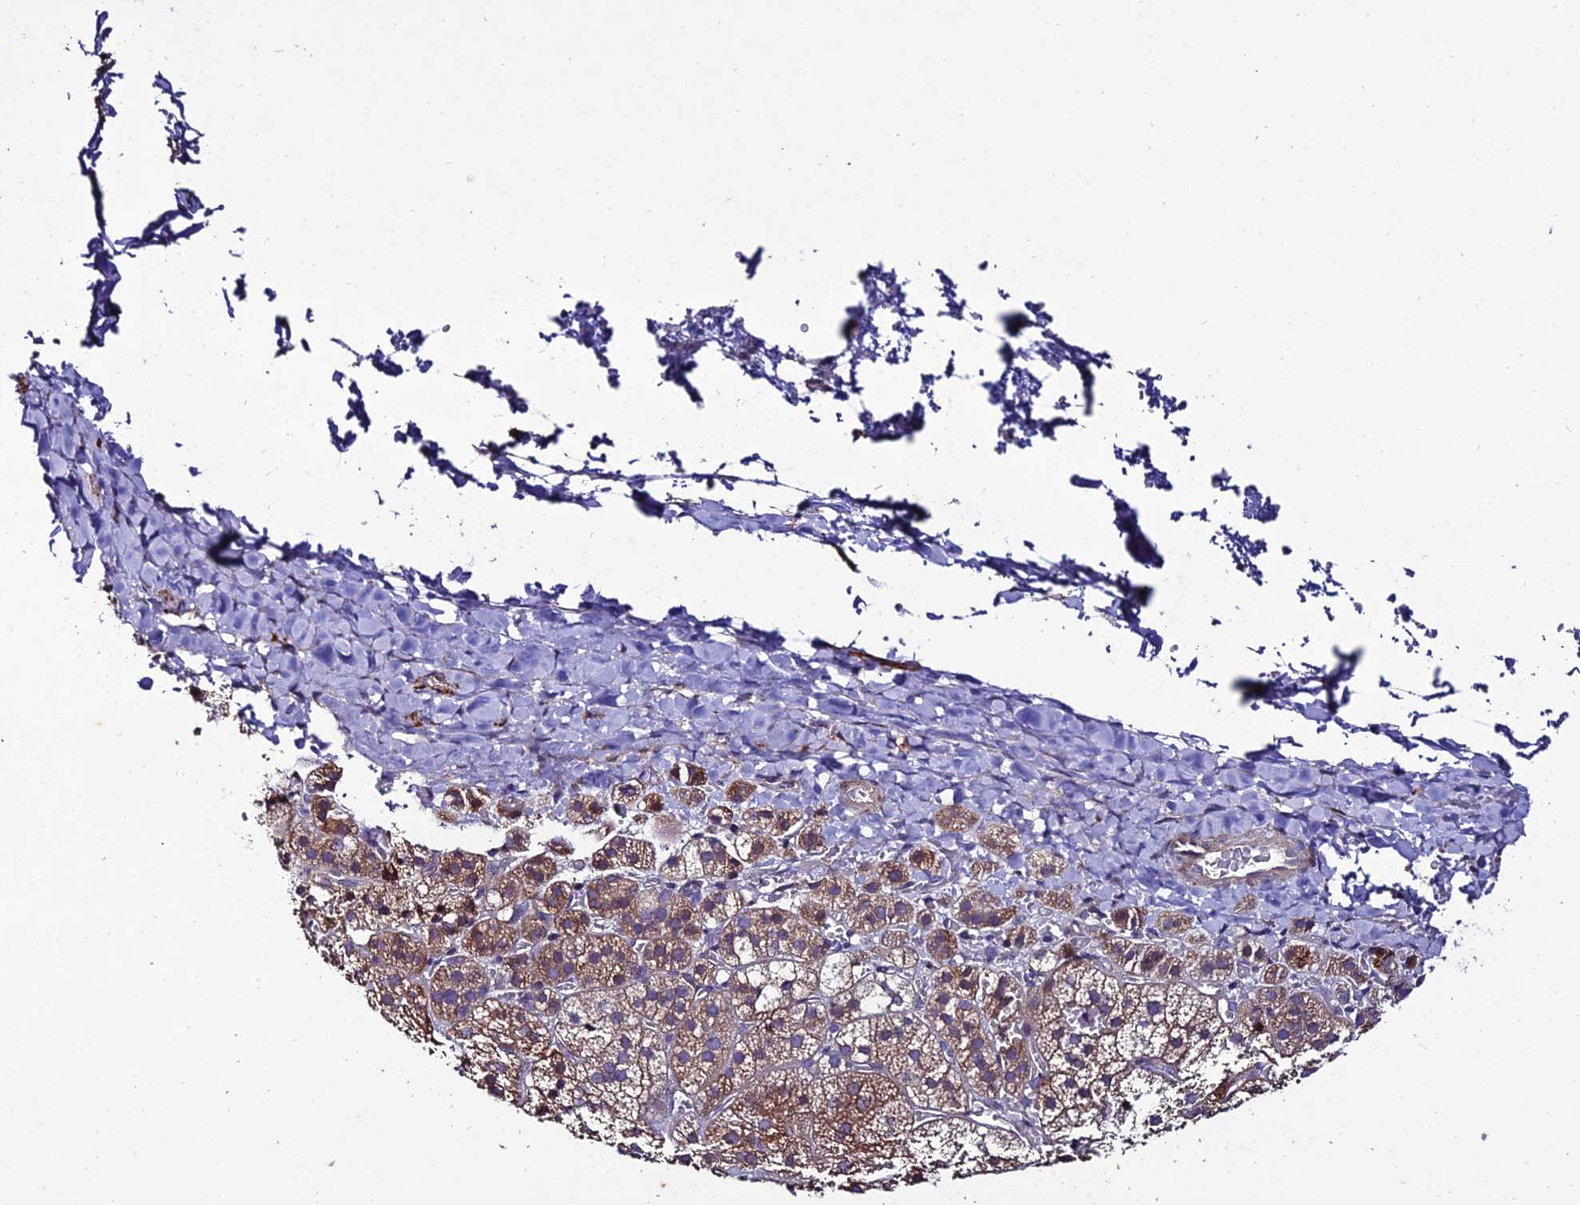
{"staining": {"intensity": "moderate", "quantity": ">75%", "location": "cytoplasmic/membranous"}, "tissue": "adrenal gland", "cell_type": "Glandular cells", "image_type": "normal", "snomed": [{"axis": "morphology", "description": "Normal tissue, NOS"}, {"axis": "topography", "description": "Adrenal gland"}], "caption": "Adrenal gland stained for a protein (brown) demonstrates moderate cytoplasmic/membranous positive staining in approximately >75% of glandular cells.", "gene": "ARL6IP1", "patient": {"sex": "female", "age": 44}}